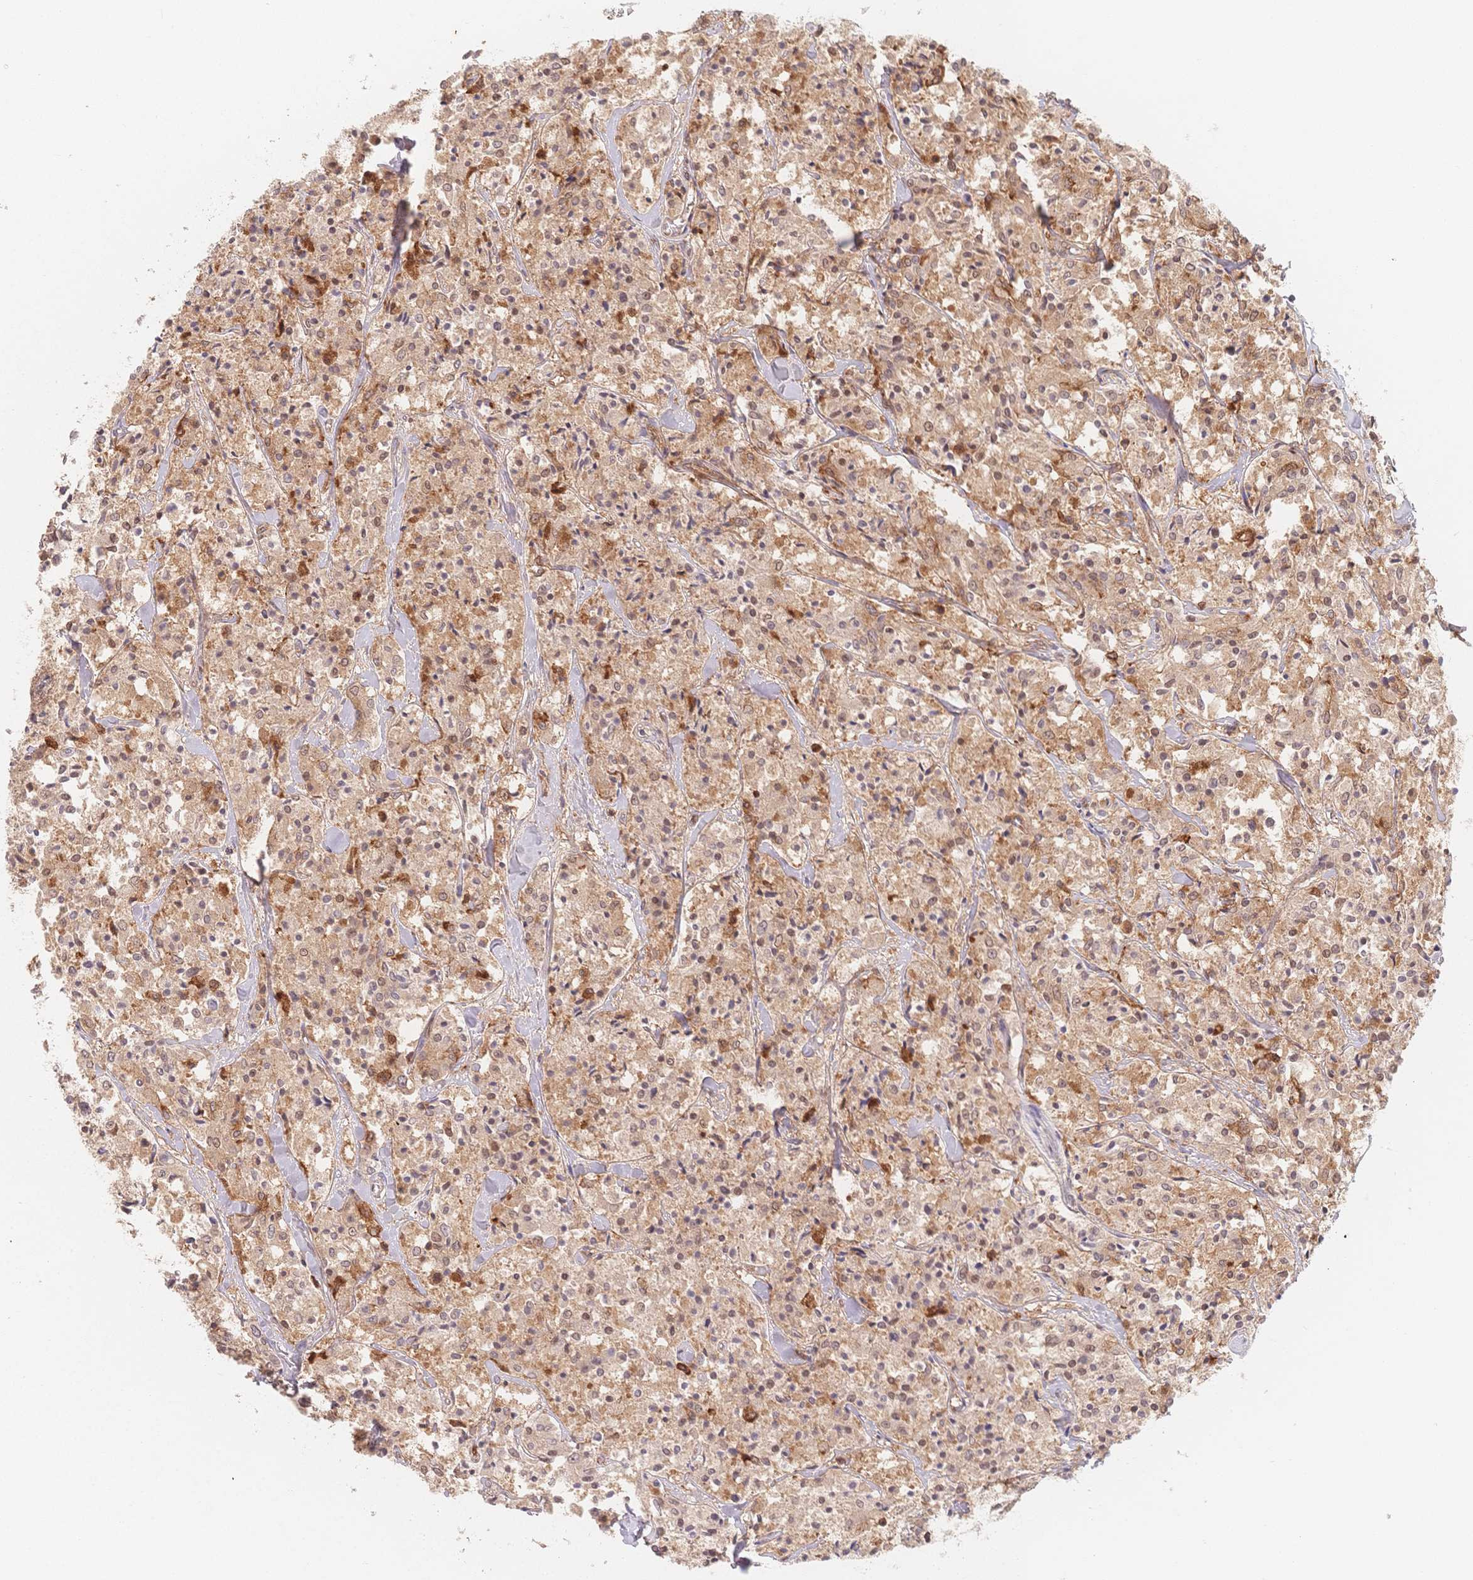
{"staining": {"intensity": "moderate", "quantity": ">75%", "location": "cytoplasmic/membranous"}, "tissue": "carcinoid", "cell_type": "Tumor cells", "image_type": "cancer", "snomed": [{"axis": "morphology", "description": "Carcinoid, malignant, NOS"}, {"axis": "topography", "description": "Lung"}], "caption": "This is a histology image of immunohistochemistry (IHC) staining of carcinoid, which shows moderate positivity in the cytoplasmic/membranous of tumor cells.", "gene": "C12orf75", "patient": {"sex": "male", "age": 71}}